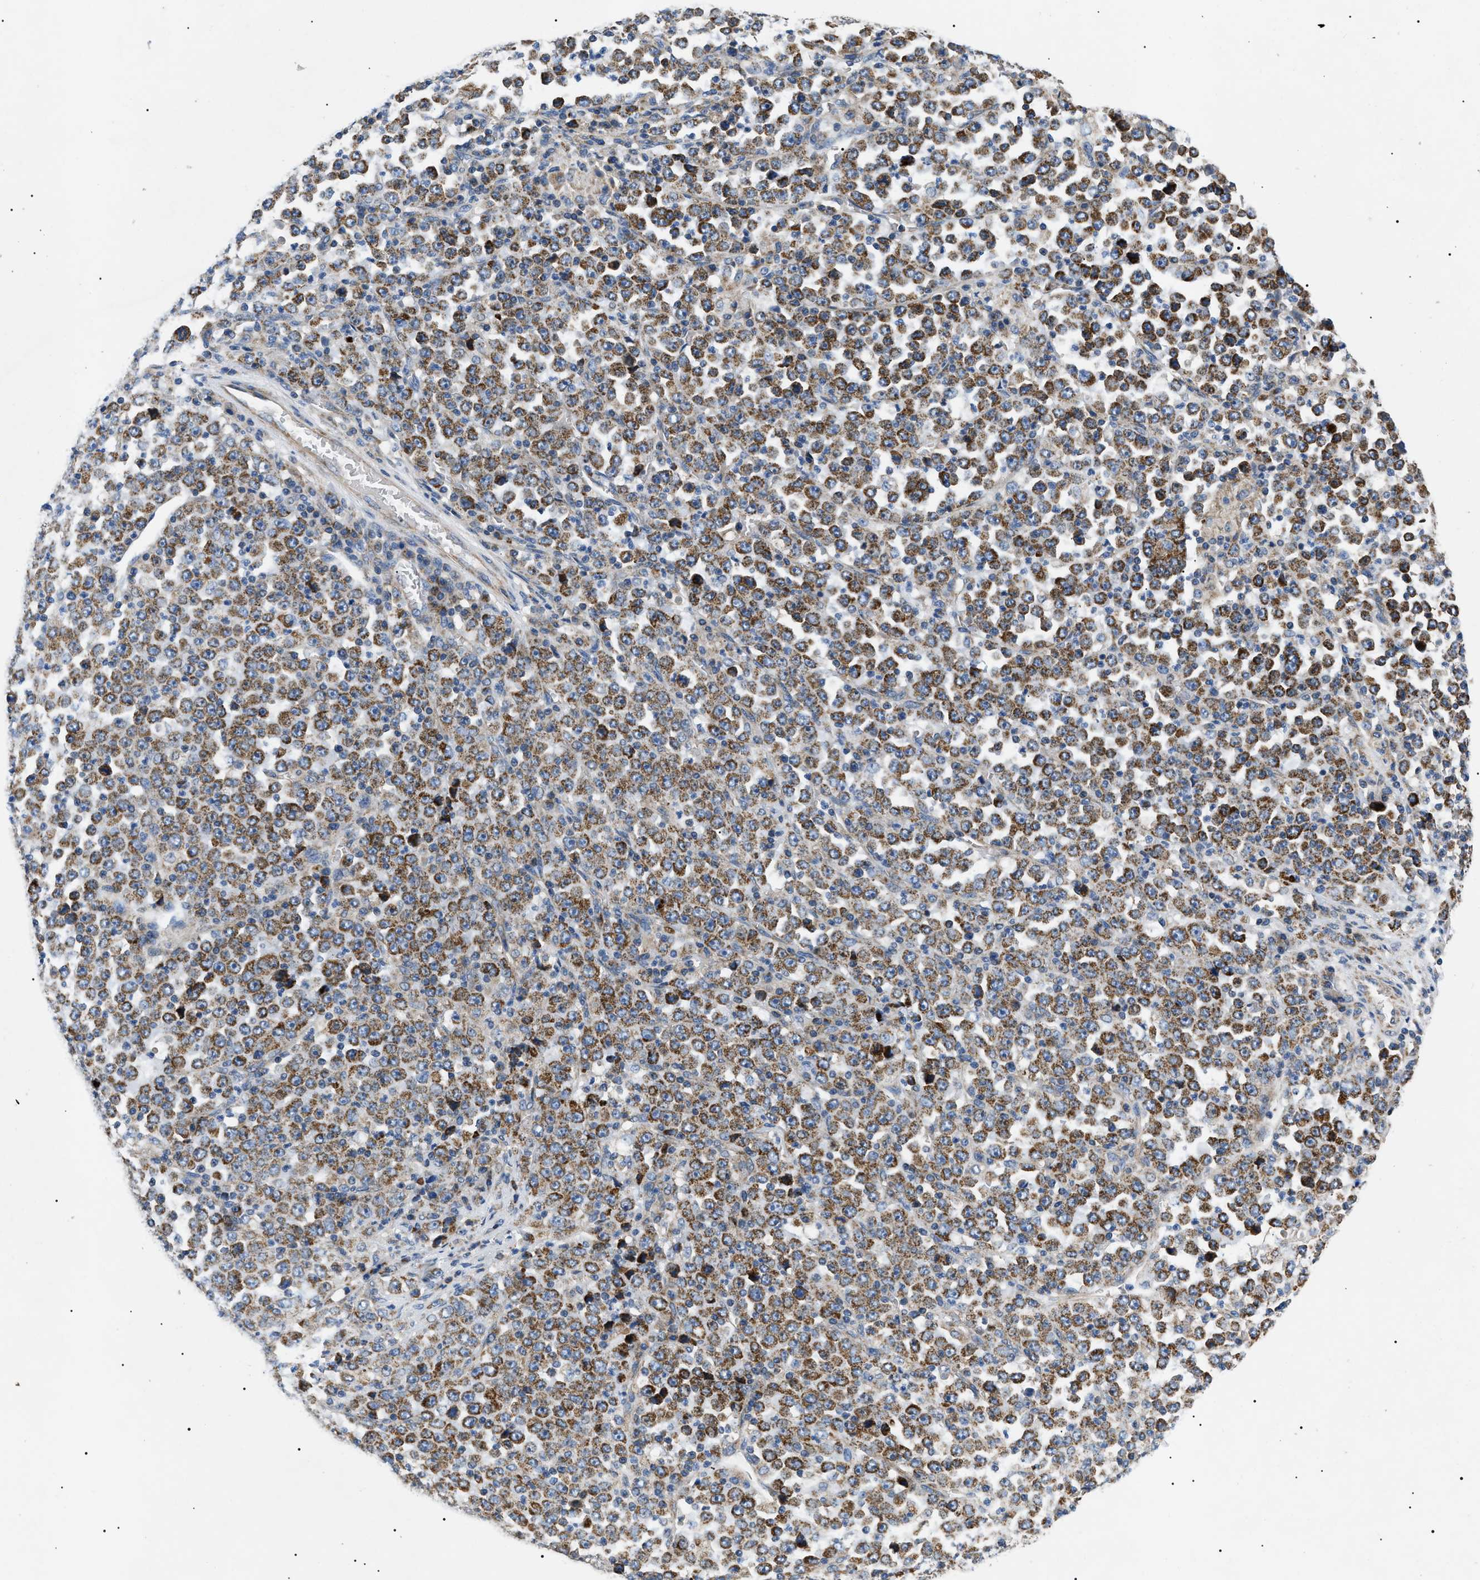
{"staining": {"intensity": "moderate", "quantity": ">75%", "location": "cytoplasmic/membranous"}, "tissue": "stomach cancer", "cell_type": "Tumor cells", "image_type": "cancer", "snomed": [{"axis": "morphology", "description": "Normal tissue, NOS"}, {"axis": "morphology", "description": "Adenocarcinoma, NOS"}, {"axis": "topography", "description": "Stomach, upper"}, {"axis": "topography", "description": "Stomach"}], "caption": "Moderate cytoplasmic/membranous expression is present in about >75% of tumor cells in stomach cancer.", "gene": "TOMM6", "patient": {"sex": "male", "age": 59}}